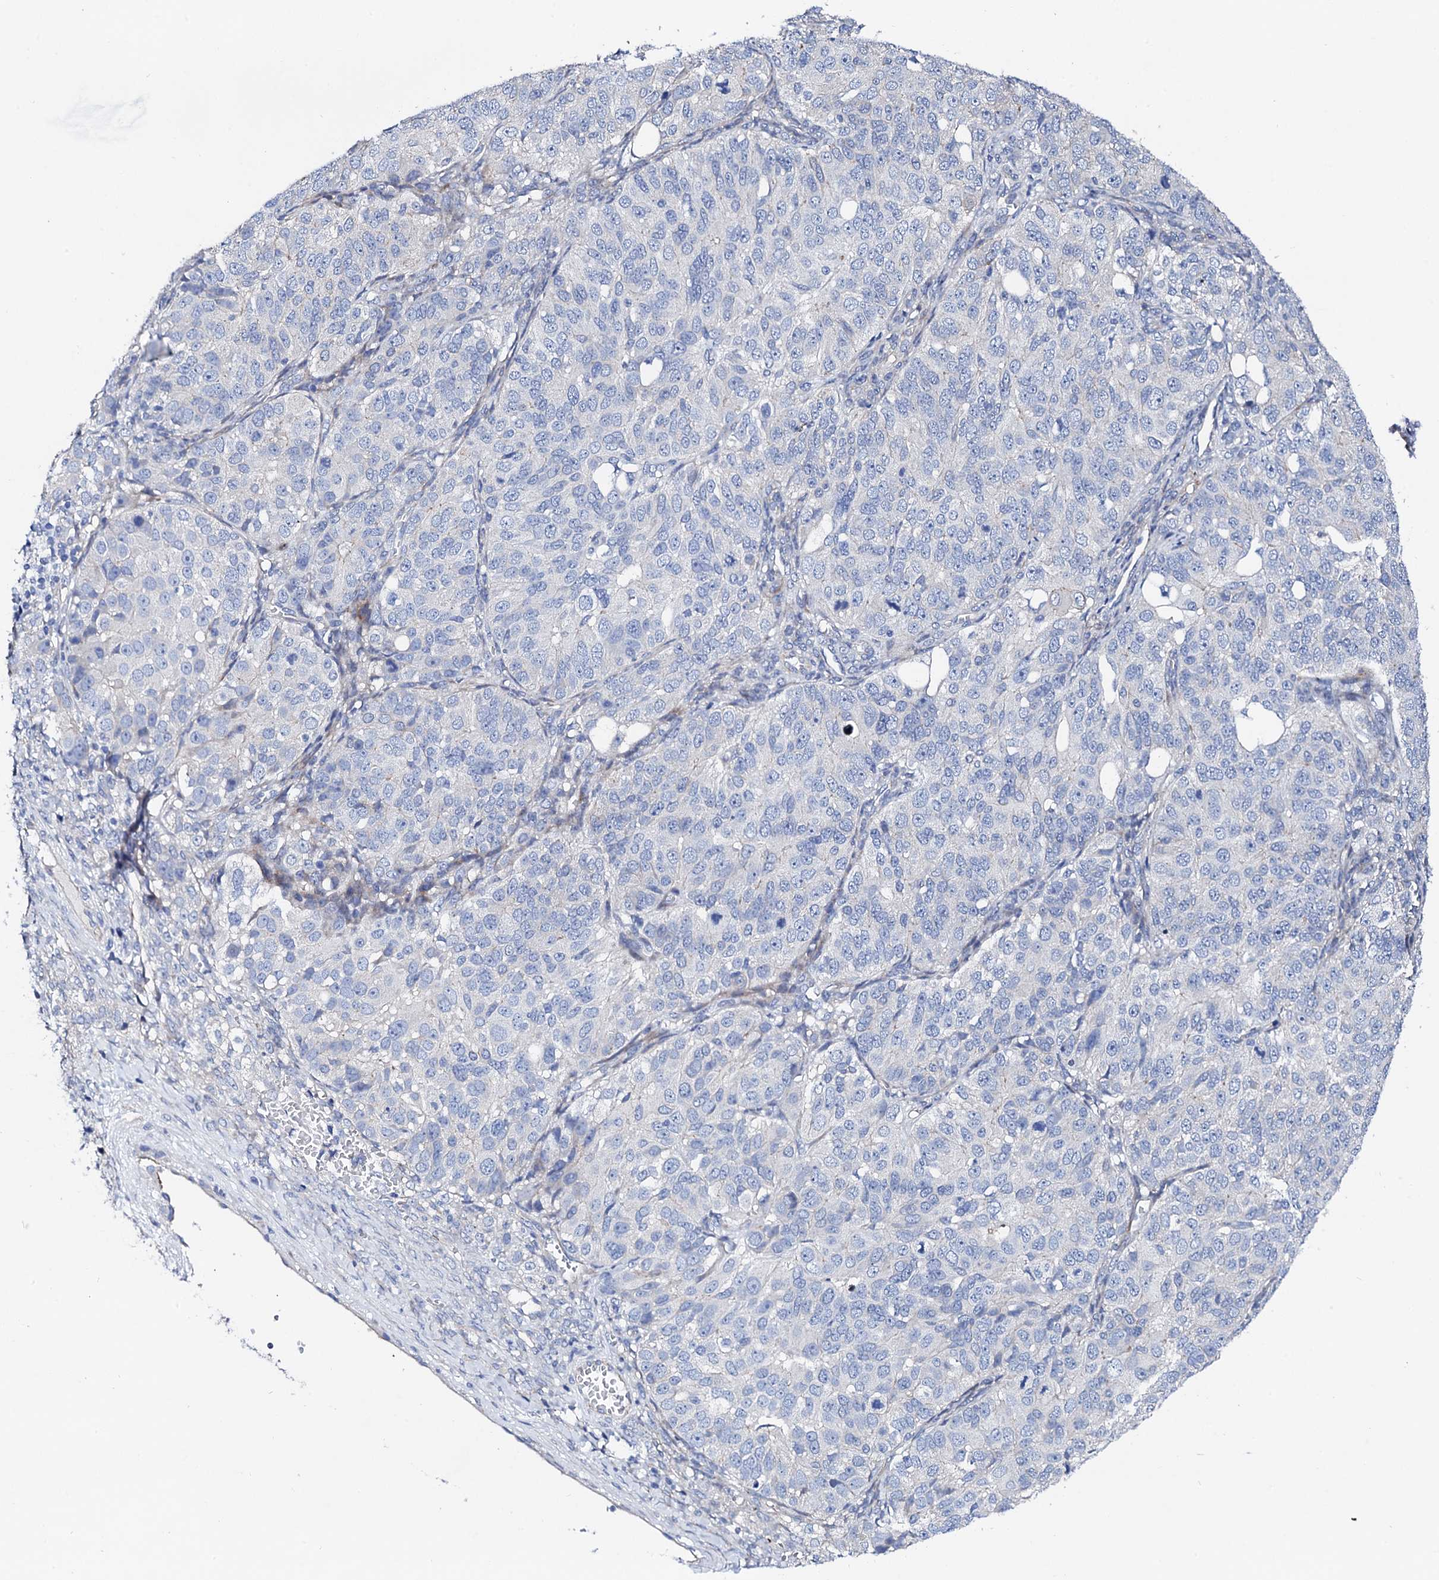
{"staining": {"intensity": "negative", "quantity": "none", "location": "none"}, "tissue": "ovarian cancer", "cell_type": "Tumor cells", "image_type": "cancer", "snomed": [{"axis": "morphology", "description": "Carcinoma, endometroid"}, {"axis": "topography", "description": "Ovary"}], "caption": "High power microscopy micrograph of an immunohistochemistry (IHC) photomicrograph of ovarian endometroid carcinoma, revealing no significant positivity in tumor cells.", "gene": "TRDN", "patient": {"sex": "female", "age": 51}}